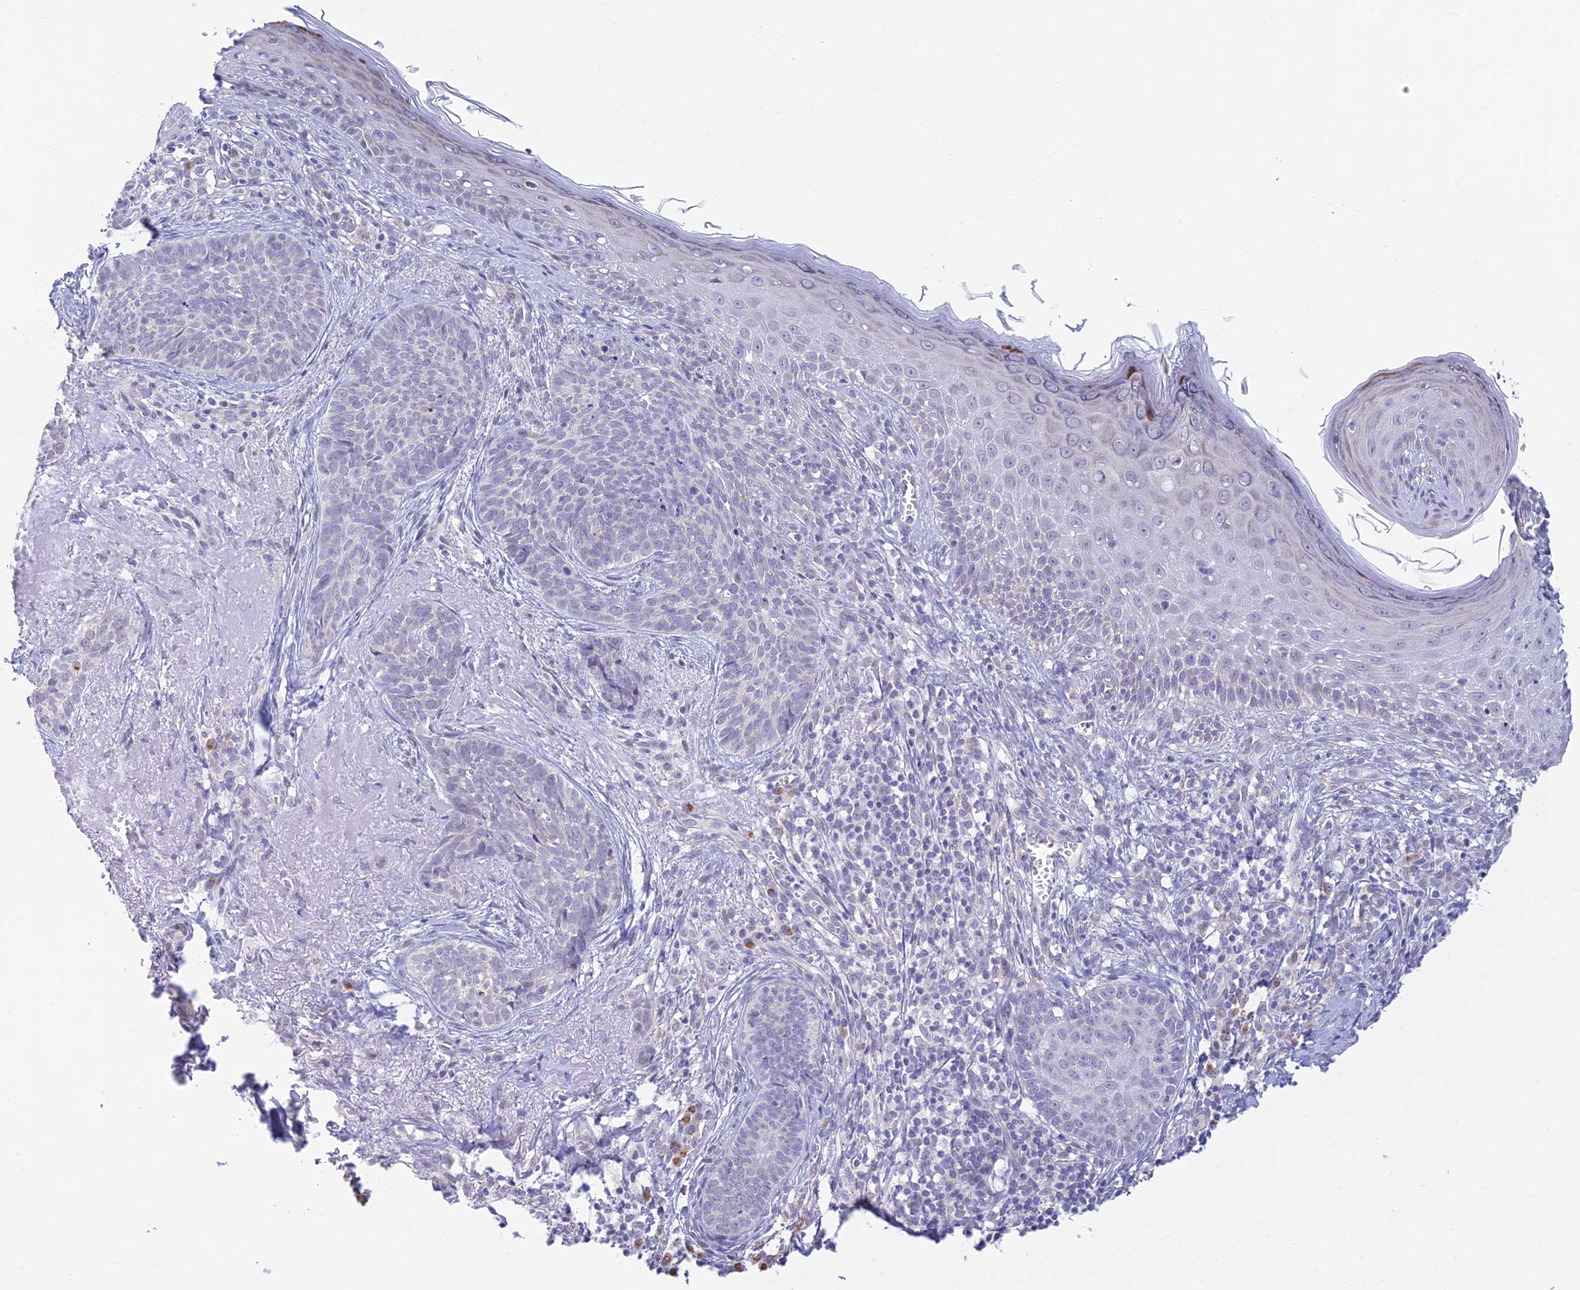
{"staining": {"intensity": "negative", "quantity": "none", "location": "none"}, "tissue": "skin cancer", "cell_type": "Tumor cells", "image_type": "cancer", "snomed": [{"axis": "morphology", "description": "Basal cell carcinoma"}, {"axis": "topography", "description": "Skin"}], "caption": "High magnification brightfield microscopy of skin cancer stained with DAB (brown) and counterstained with hematoxylin (blue): tumor cells show no significant expression.", "gene": "INKA1", "patient": {"sex": "female", "age": 76}}